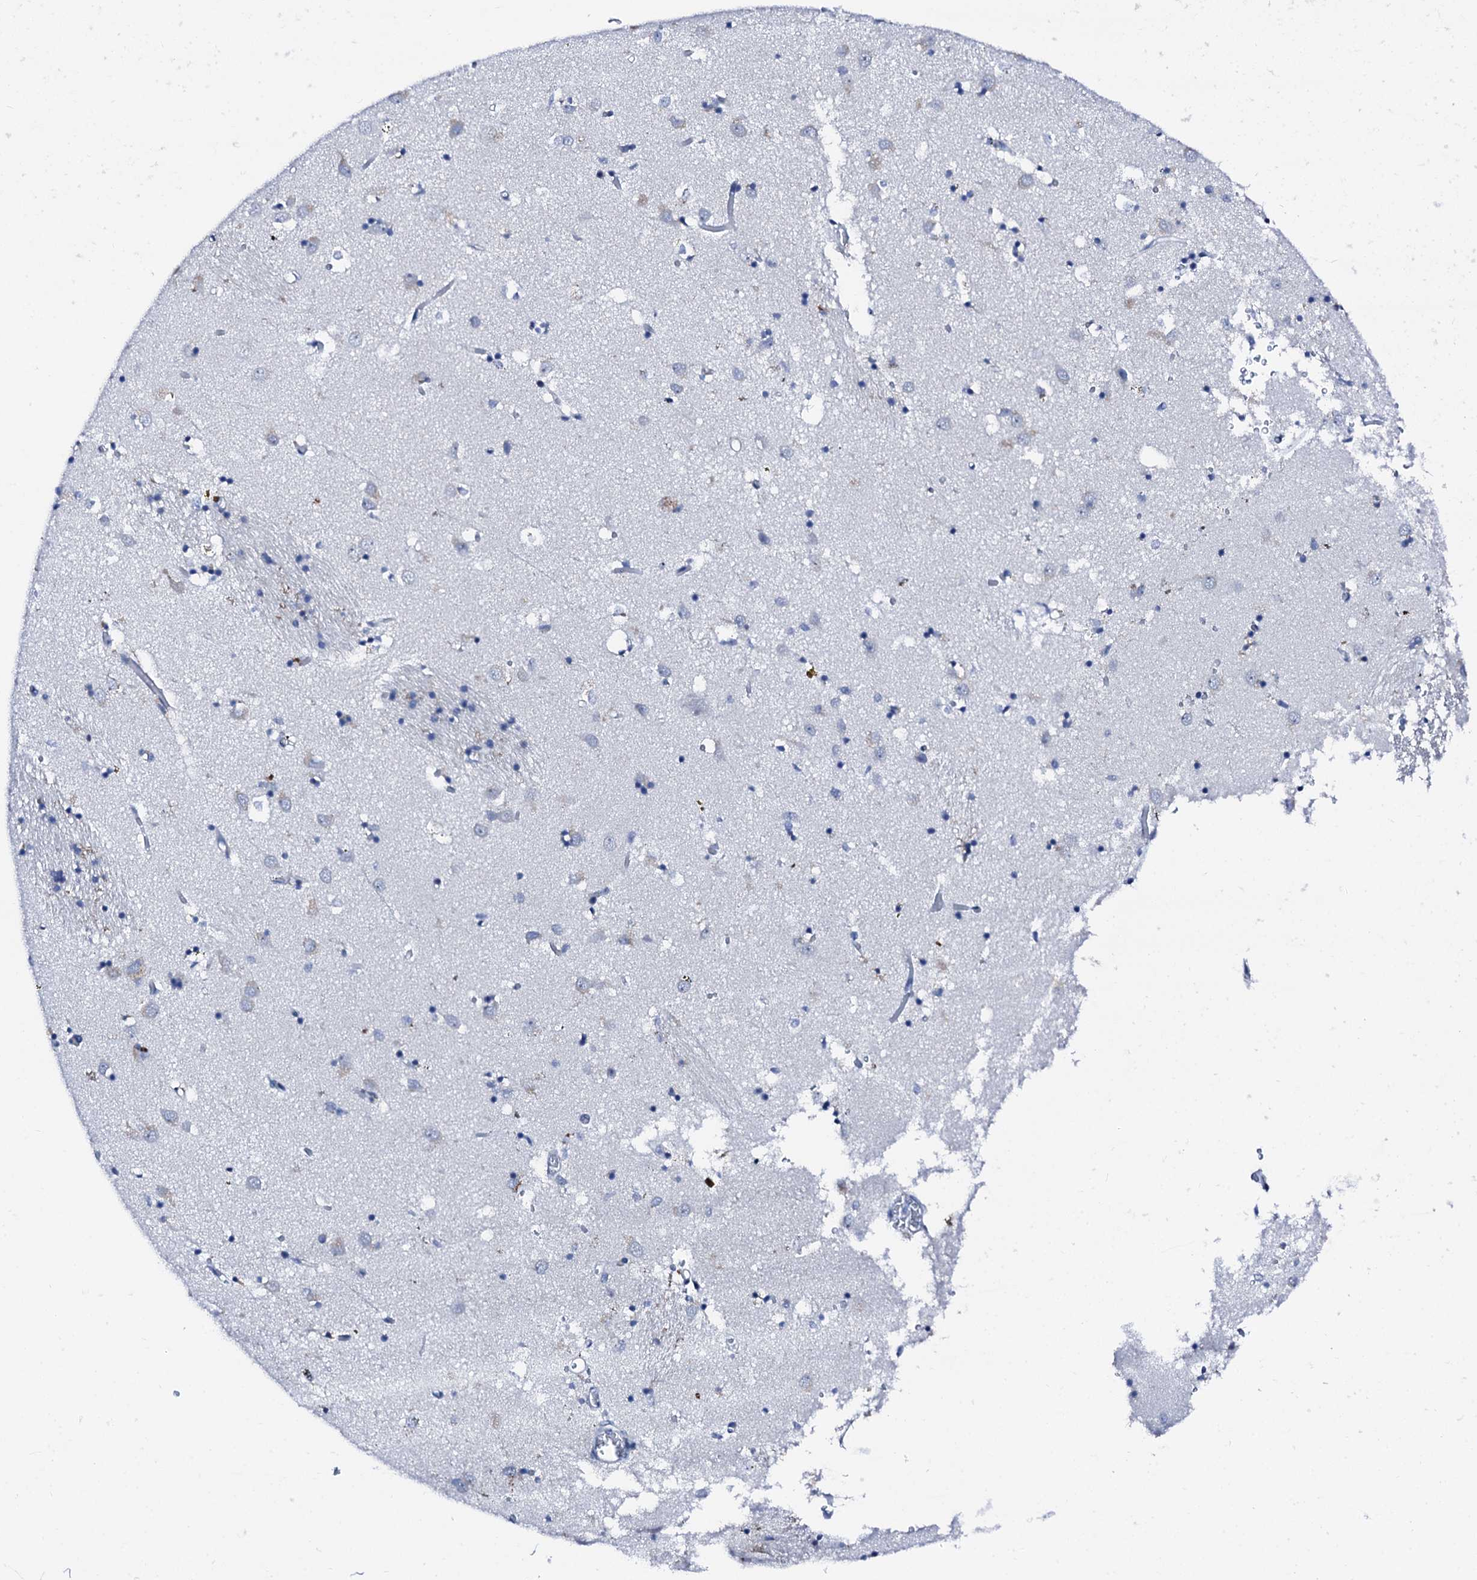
{"staining": {"intensity": "negative", "quantity": "none", "location": "none"}, "tissue": "caudate", "cell_type": "Glial cells", "image_type": "normal", "snomed": [{"axis": "morphology", "description": "Normal tissue, NOS"}, {"axis": "topography", "description": "Lateral ventricle wall"}], "caption": "Immunohistochemistry of benign caudate displays no expression in glial cells. (DAB (3,3'-diaminobenzidine) immunohistochemistry (IHC) with hematoxylin counter stain).", "gene": "TRAFD1", "patient": {"sex": "male", "age": 70}}